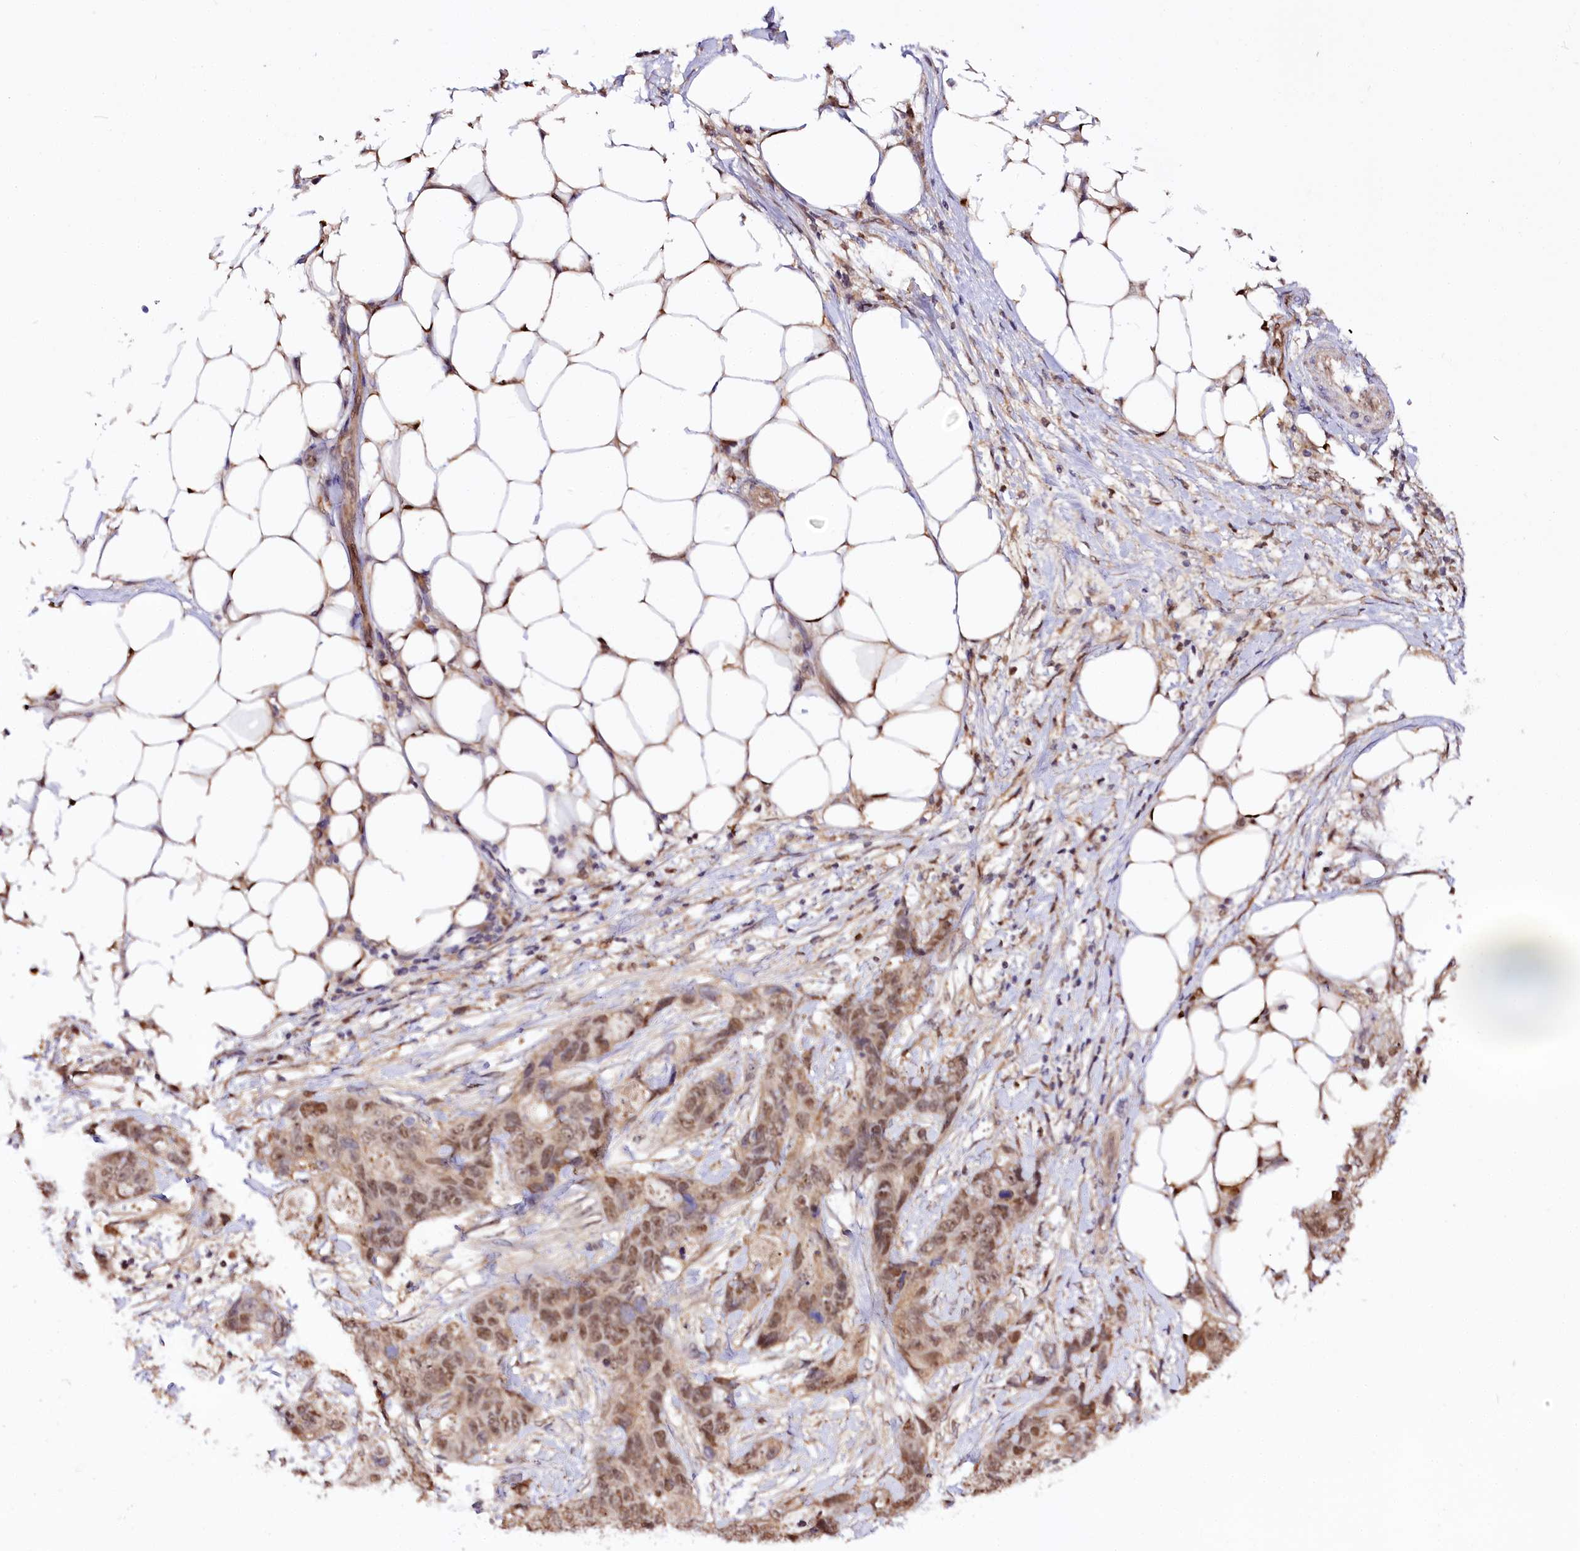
{"staining": {"intensity": "moderate", "quantity": ">75%", "location": "cytoplasmic/membranous,nuclear"}, "tissue": "stomach cancer", "cell_type": "Tumor cells", "image_type": "cancer", "snomed": [{"axis": "morphology", "description": "Adenocarcinoma, NOS"}, {"axis": "topography", "description": "Stomach"}], "caption": "This image displays adenocarcinoma (stomach) stained with immunohistochemistry (IHC) to label a protein in brown. The cytoplasmic/membranous and nuclear of tumor cells show moderate positivity for the protein. Nuclei are counter-stained blue.", "gene": "GNL3L", "patient": {"sex": "female", "age": 89}}